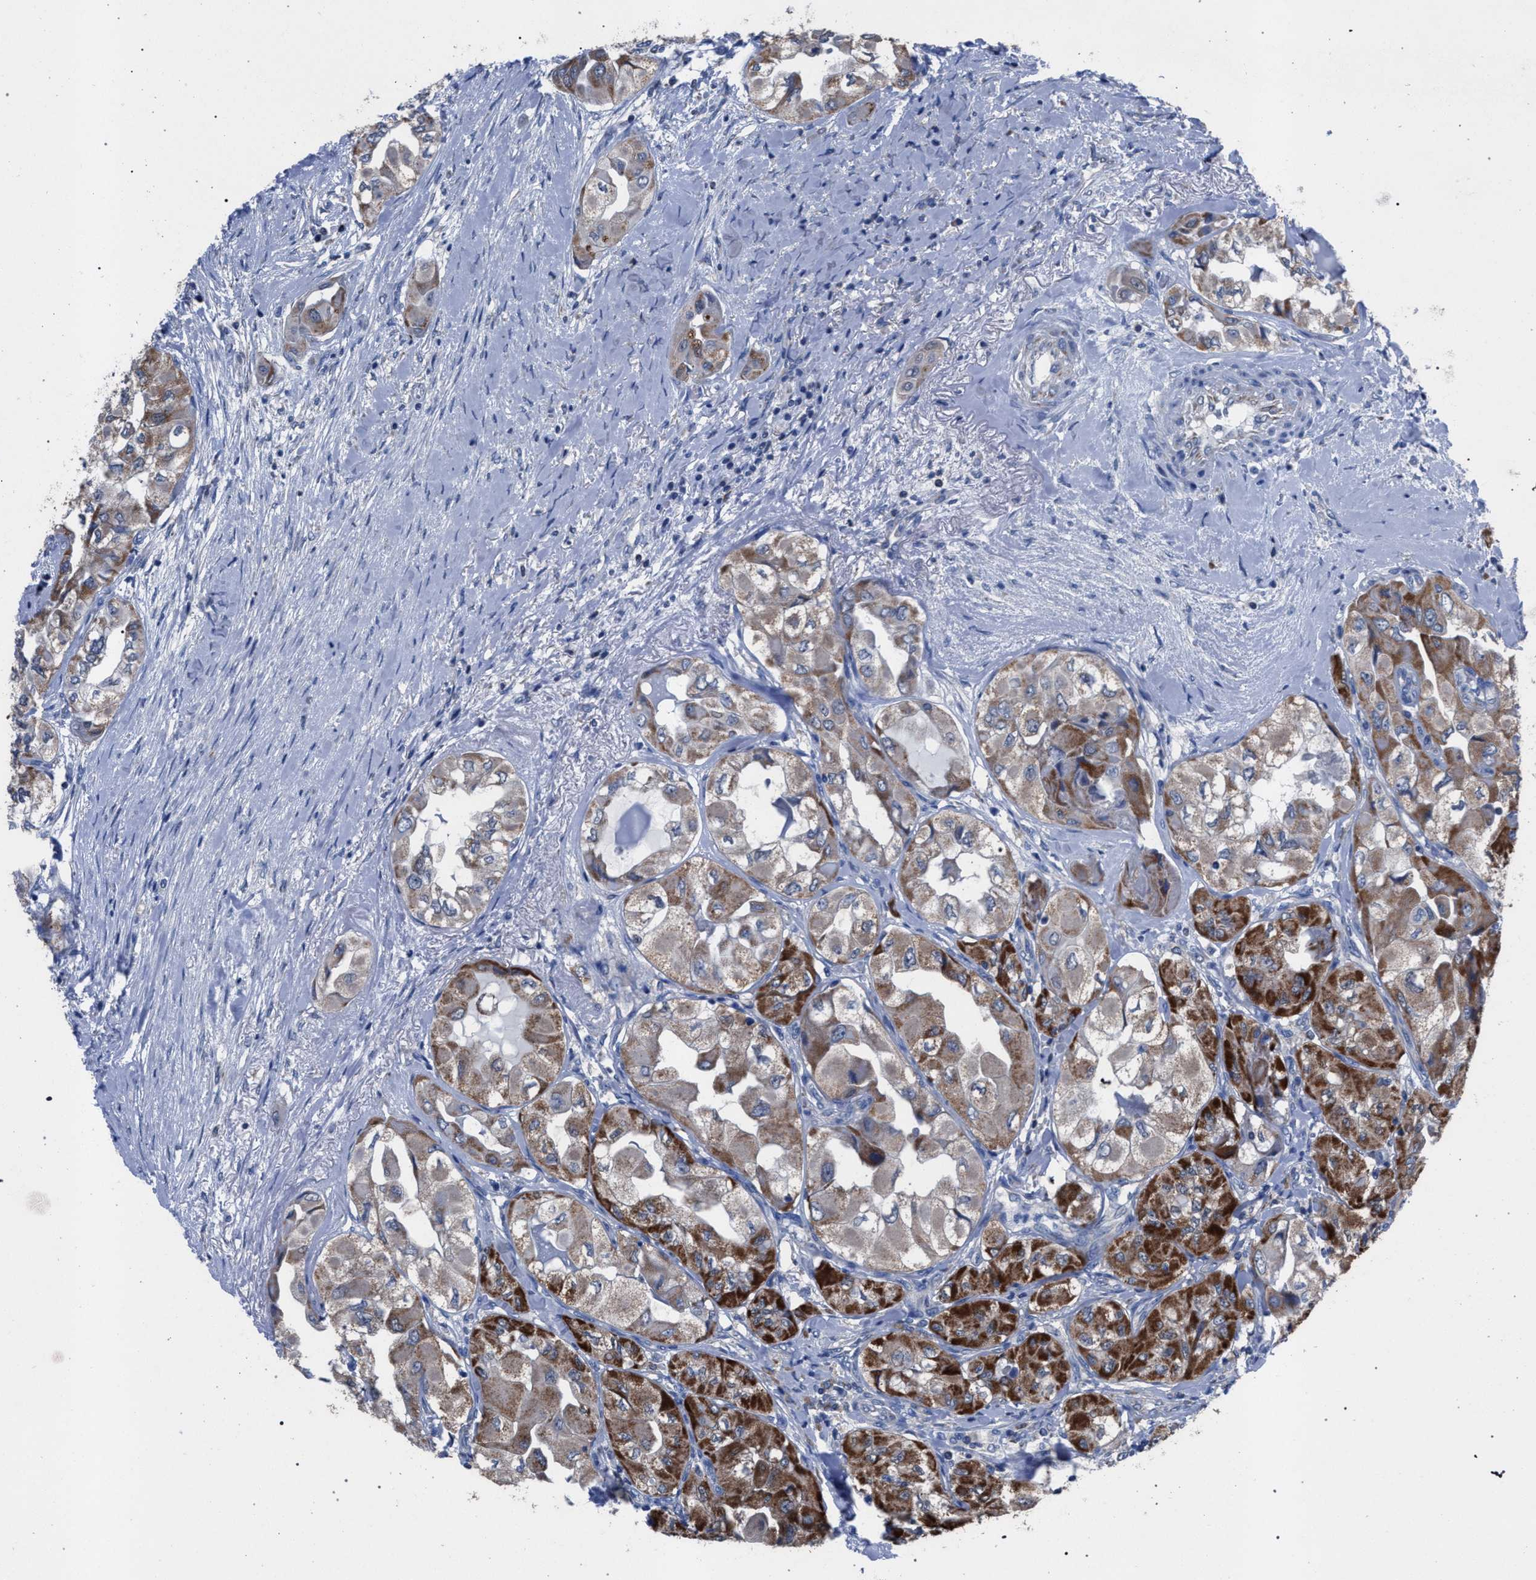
{"staining": {"intensity": "strong", "quantity": ">75%", "location": "cytoplasmic/membranous"}, "tissue": "thyroid cancer", "cell_type": "Tumor cells", "image_type": "cancer", "snomed": [{"axis": "morphology", "description": "Papillary adenocarcinoma, NOS"}, {"axis": "topography", "description": "Thyroid gland"}], "caption": "Papillary adenocarcinoma (thyroid) stained with DAB (3,3'-diaminobenzidine) immunohistochemistry demonstrates high levels of strong cytoplasmic/membranous staining in approximately >75% of tumor cells. The staining was performed using DAB to visualize the protein expression in brown, while the nuclei were stained in blue with hematoxylin (Magnification: 20x).", "gene": "CRYZ", "patient": {"sex": "female", "age": 59}}